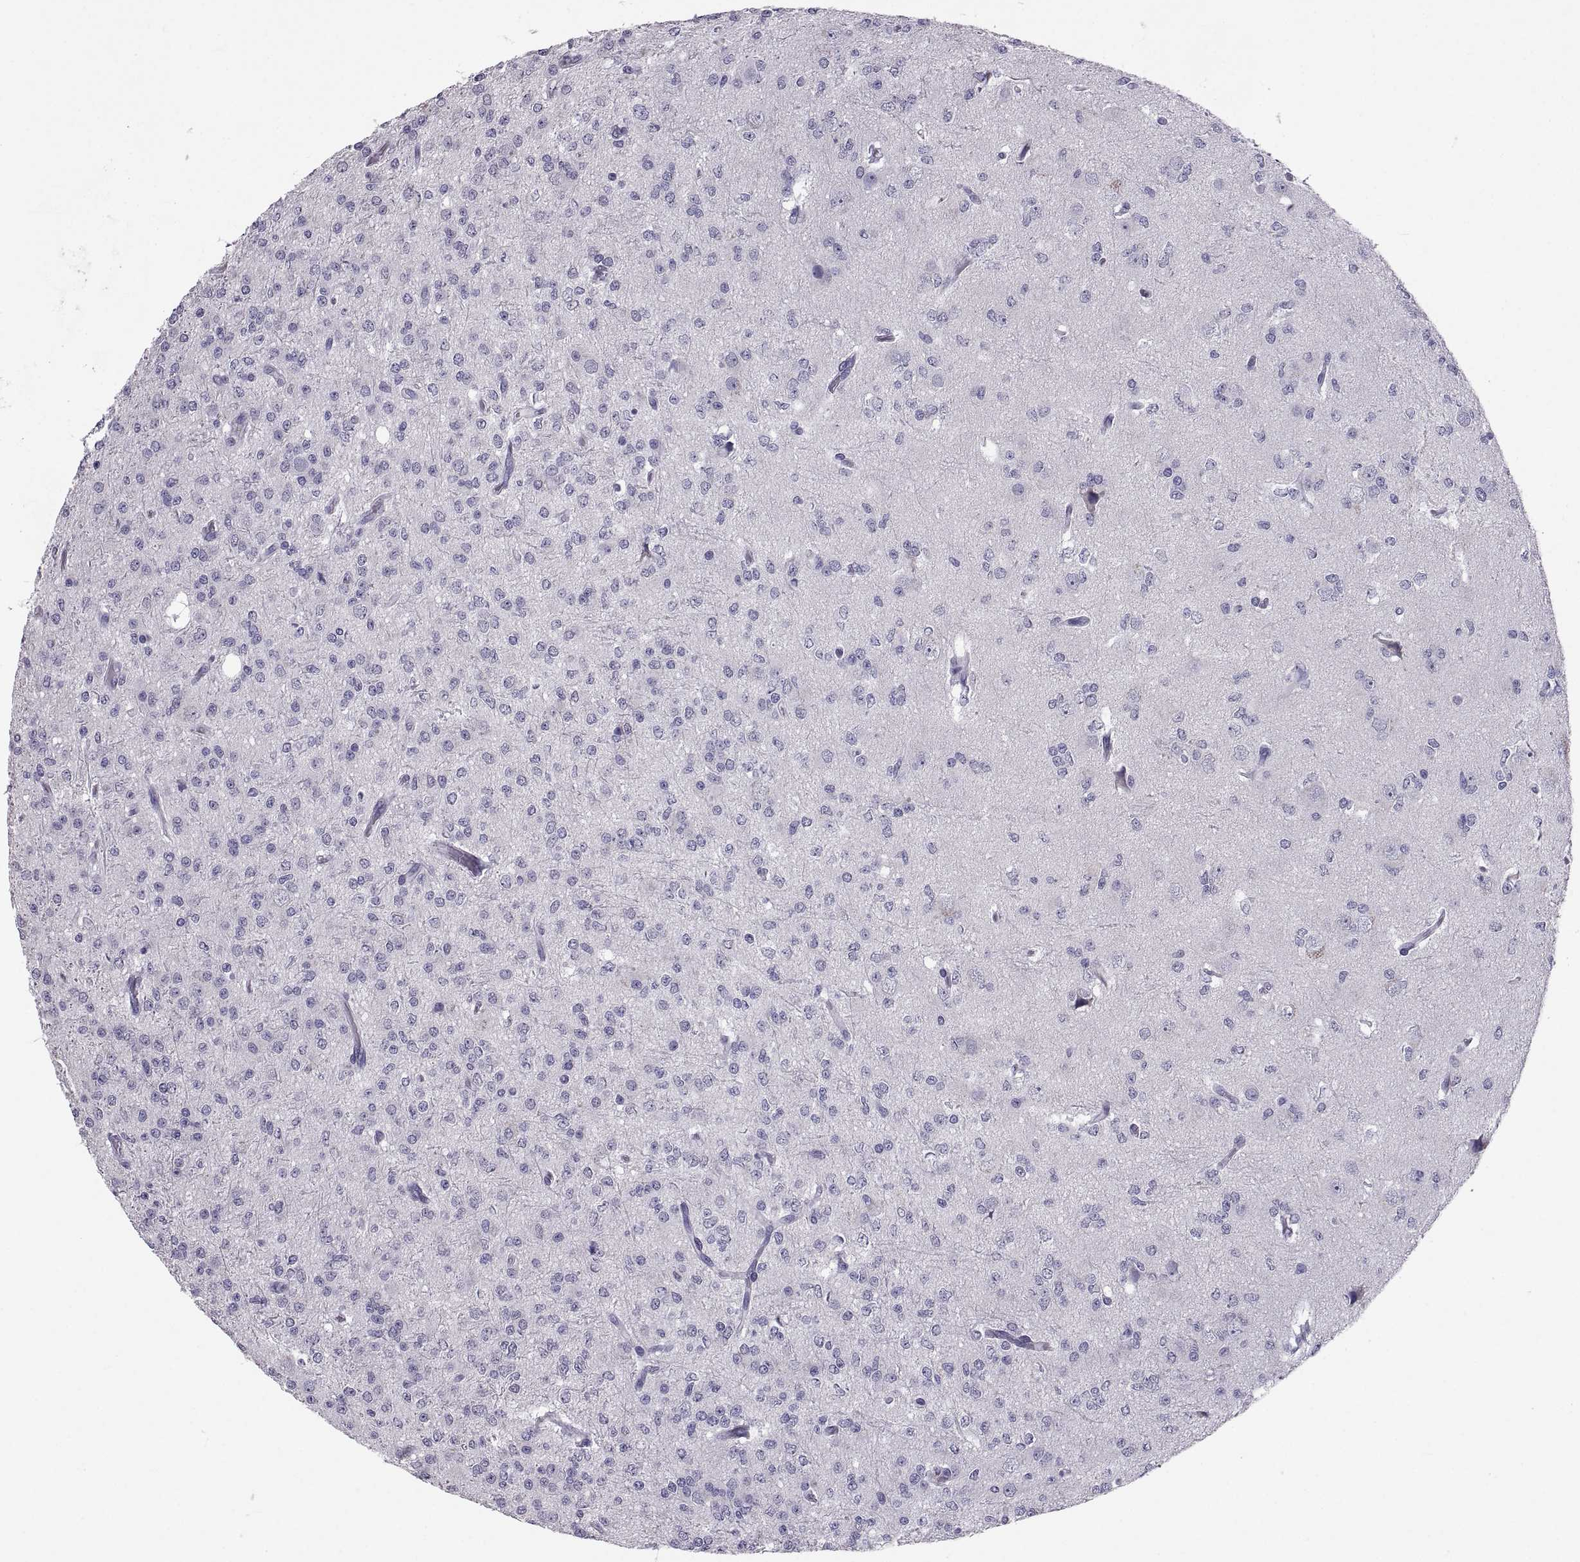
{"staining": {"intensity": "negative", "quantity": "none", "location": "none"}, "tissue": "glioma", "cell_type": "Tumor cells", "image_type": "cancer", "snomed": [{"axis": "morphology", "description": "Glioma, malignant, Low grade"}, {"axis": "topography", "description": "Brain"}], "caption": "High power microscopy photomicrograph of an immunohistochemistry image of glioma, revealing no significant staining in tumor cells. (Immunohistochemistry, brightfield microscopy, high magnification).", "gene": "IGSF1", "patient": {"sex": "male", "age": 27}}